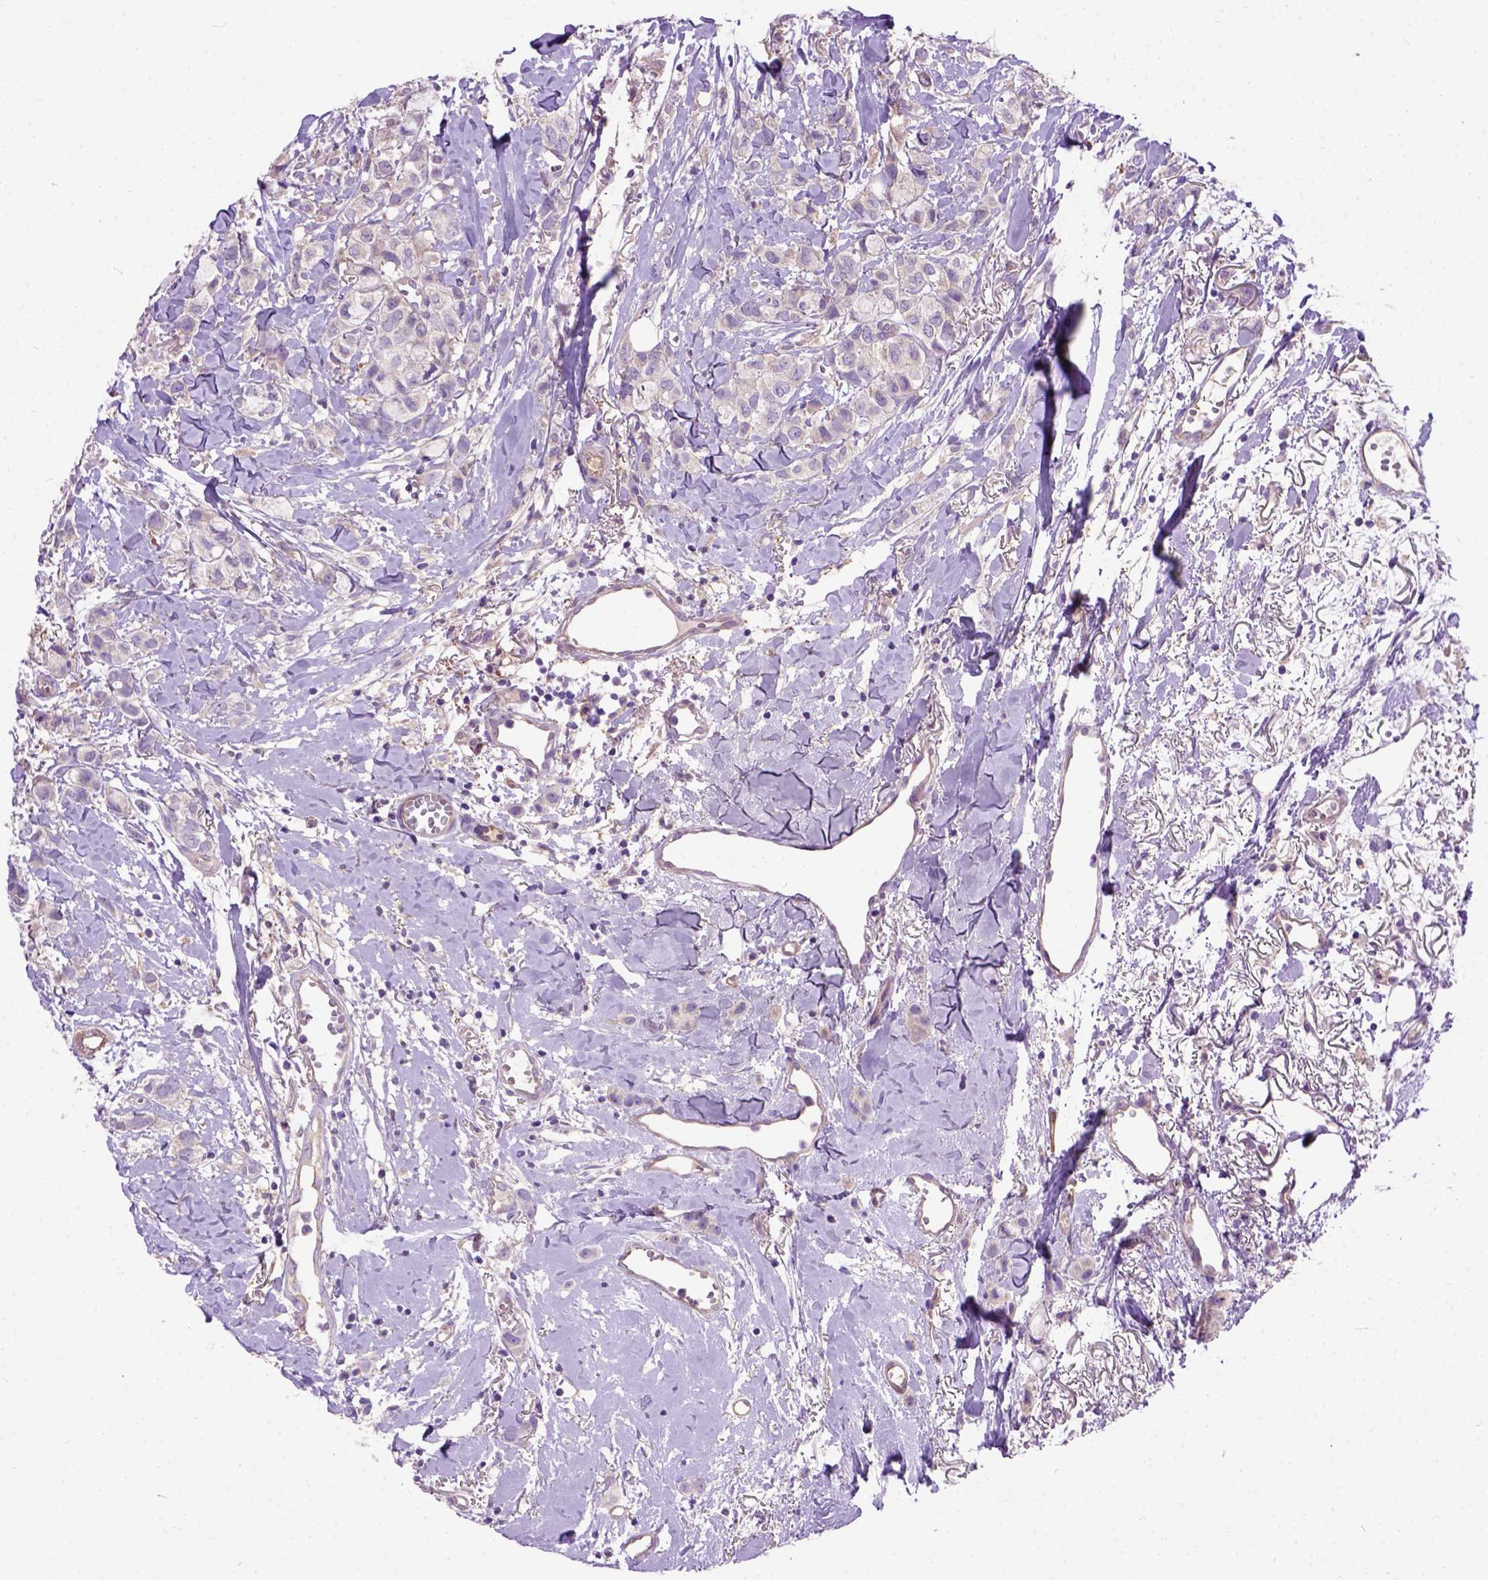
{"staining": {"intensity": "negative", "quantity": "none", "location": "none"}, "tissue": "breast cancer", "cell_type": "Tumor cells", "image_type": "cancer", "snomed": [{"axis": "morphology", "description": "Duct carcinoma"}, {"axis": "topography", "description": "Breast"}], "caption": "Immunohistochemical staining of human breast cancer reveals no significant staining in tumor cells. Nuclei are stained in blue.", "gene": "SEMA4F", "patient": {"sex": "female", "age": 85}}